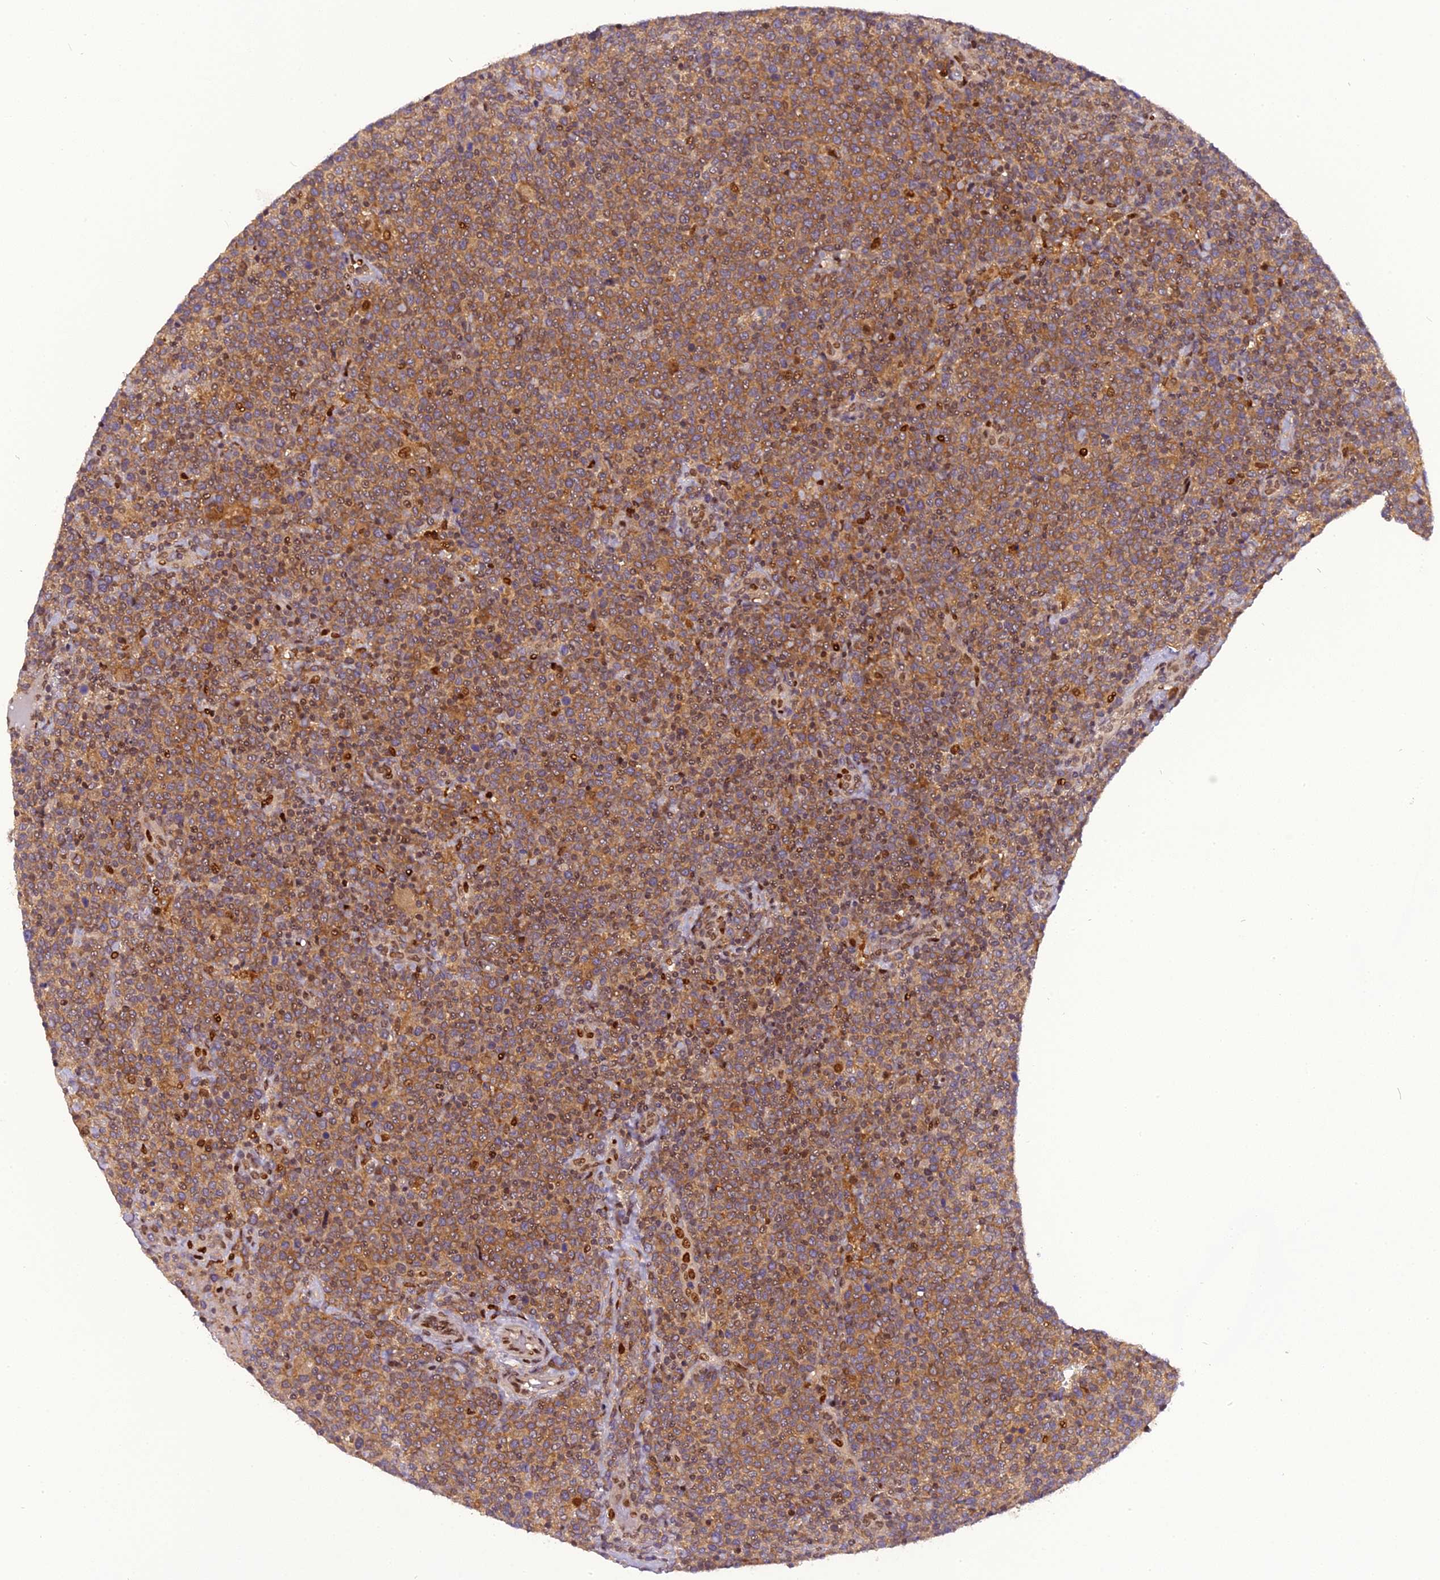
{"staining": {"intensity": "moderate", "quantity": ">75%", "location": "cytoplasmic/membranous"}, "tissue": "lymphoma", "cell_type": "Tumor cells", "image_type": "cancer", "snomed": [{"axis": "morphology", "description": "Malignant lymphoma, non-Hodgkin's type, High grade"}, {"axis": "topography", "description": "Lymph node"}], "caption": "A brown stain shows moderate cytoplasmic/membranous expression of a protein in human lymphoma tumor cells. (DAB IHC with brightfield microscopy, high magnification).", "gene": "RABGGTA", "patient": {"sex": "male", "age": 61}}